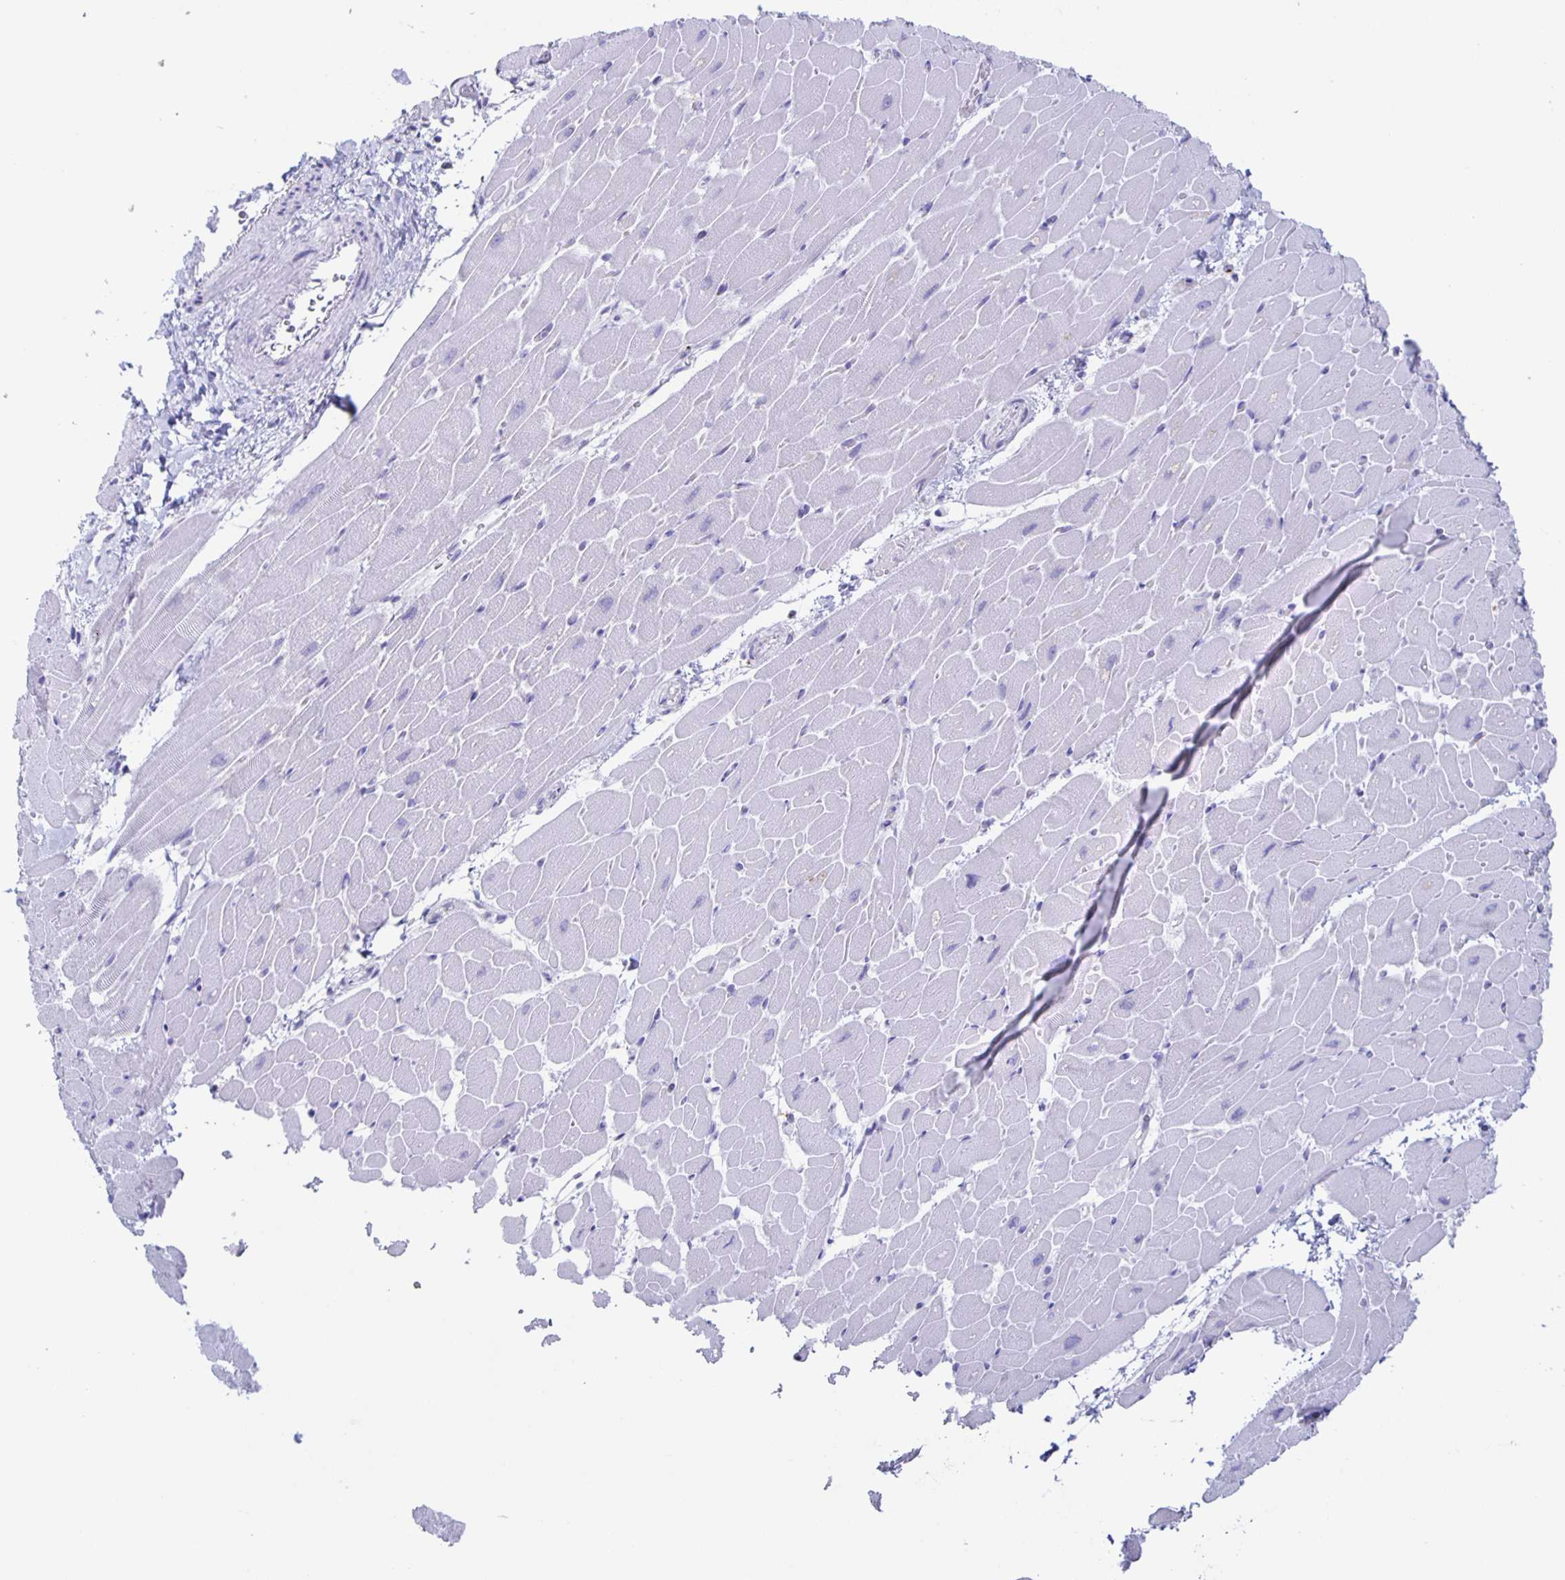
{"staining": {"intensity": "negative", "quantity": "none", "location": "none"}, "tissue": "heart muscle", "cell_type": "Cardiomyocytes", "image_type": "normal", "snomed": [{"axis": "morphology", "description": "Normal tissue, NOS"}, {"axis": "topography", "description": "Heart"}], "caption": "This histopathology image is of benign heart muscle stained with immunohistochemistry (IHC) to label a protein in brown with the nuclei are counter-stained blue. There is no expression in cardiomyocytes. The staining was performed using DAB (3,3'-diaminobenzidine) to visualize the protein expression in brown, while the nuclei were stained in blue with hematoxylin (Magnification: 20x).", "gene": "LIPA", "patient": {"sex": "male", "age": 37}}